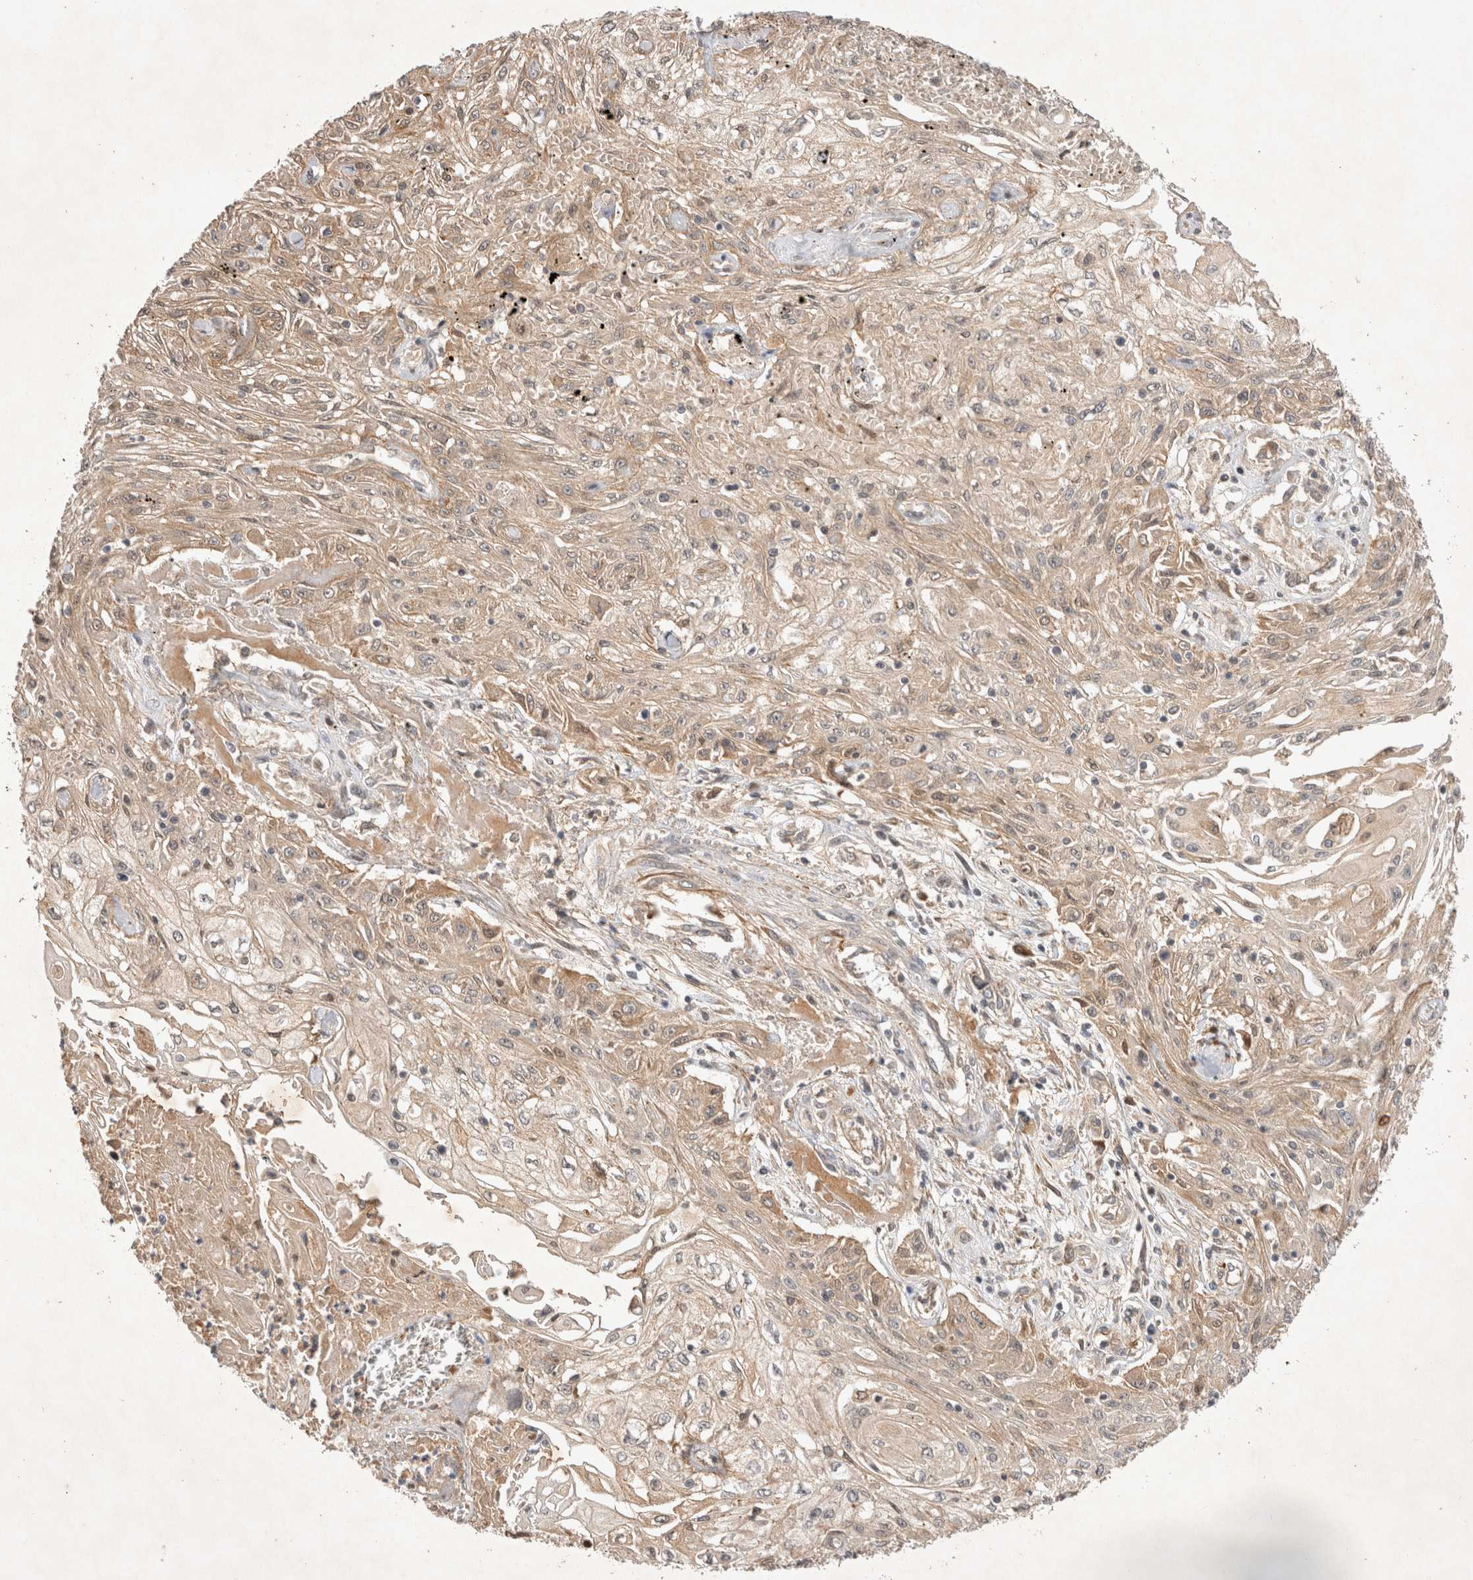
{"staining": {"intensity": "weak", "quantity": ">75%", "location": "cytoplasmic/membranous"}, "tissue": "skin cancer", "cell_type": "Tumor cells", "image_type": "cancer", "snomed": [{"axis": "morphology", "description": "Squamous cell carcinoma, NOS"}, {"axis": "morphology", "description": "Squamous cell carcinoma, metastatic, NOS"}, {"axis": "topography", "description": "Skin"}, {"axis": "topography", "description": "Lymph node"}], "caption": "Brown immunohistochemical staining in skin cancer (squamous cell carcinoma) shows weak cytoplasmic/membranous expression in about >75% of tumor cells.", "gene": "YES1", "patient": {"sex": "male", "age": 75}}